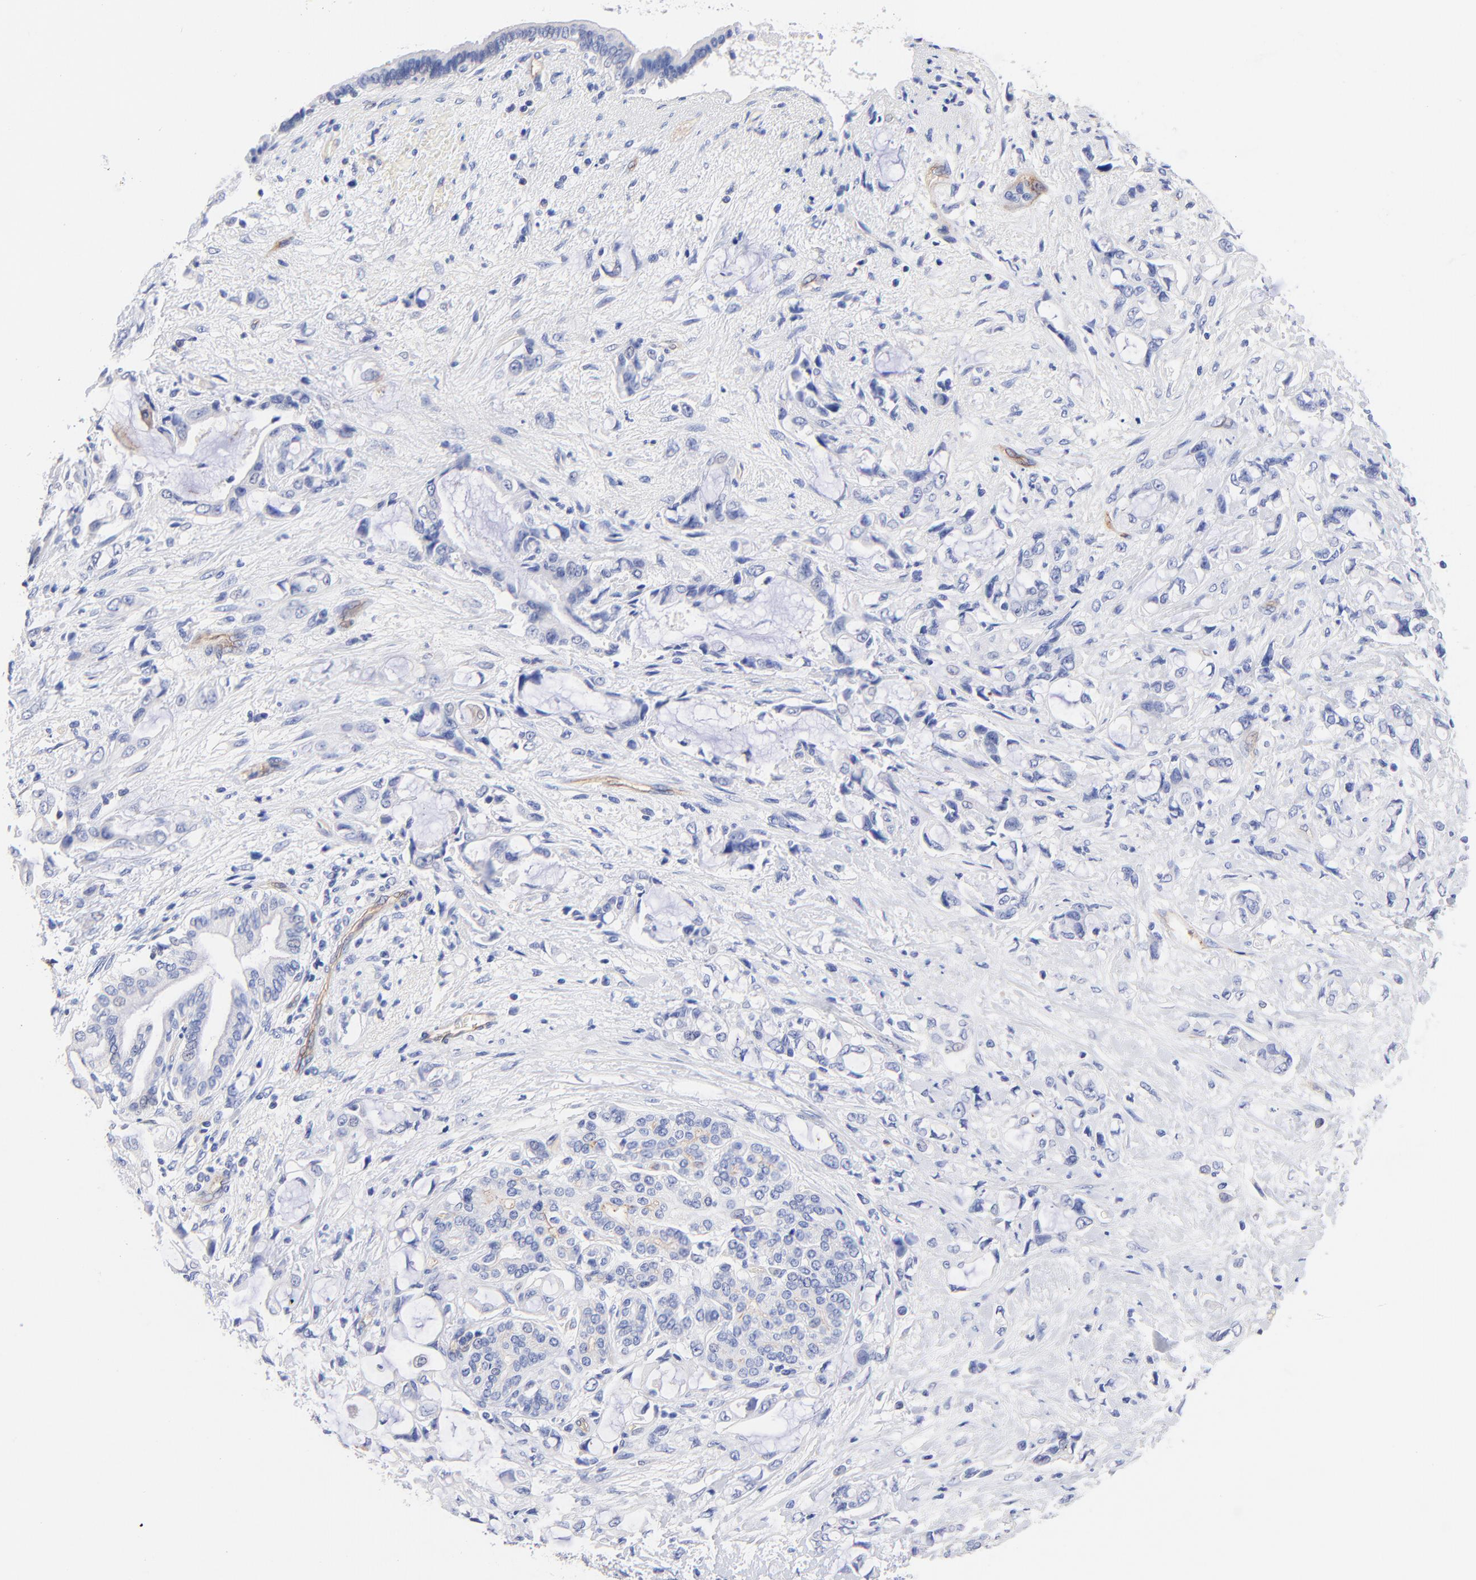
{"staining": {"intensity": "weak", "quantity": "25%-75%", "location": "cytoplasmic/membranous"}, "tissue": "pancreatic cancer", "cell_type": "Tumor cells", "image_type": "cancer", "snomed": [{"axis": "morphology", "description": "Adenocarcinoma, NOS"}, {"axis": "topography", "description": "Pancreas"}], "caption": "Weak cytoplasmic/membranous protein positivity is present in approximately 25%-75% of tumor cells in pancreatic cancer.", "gene": "SLC44A2", "patient": {"sex": "female", "age": 70}}